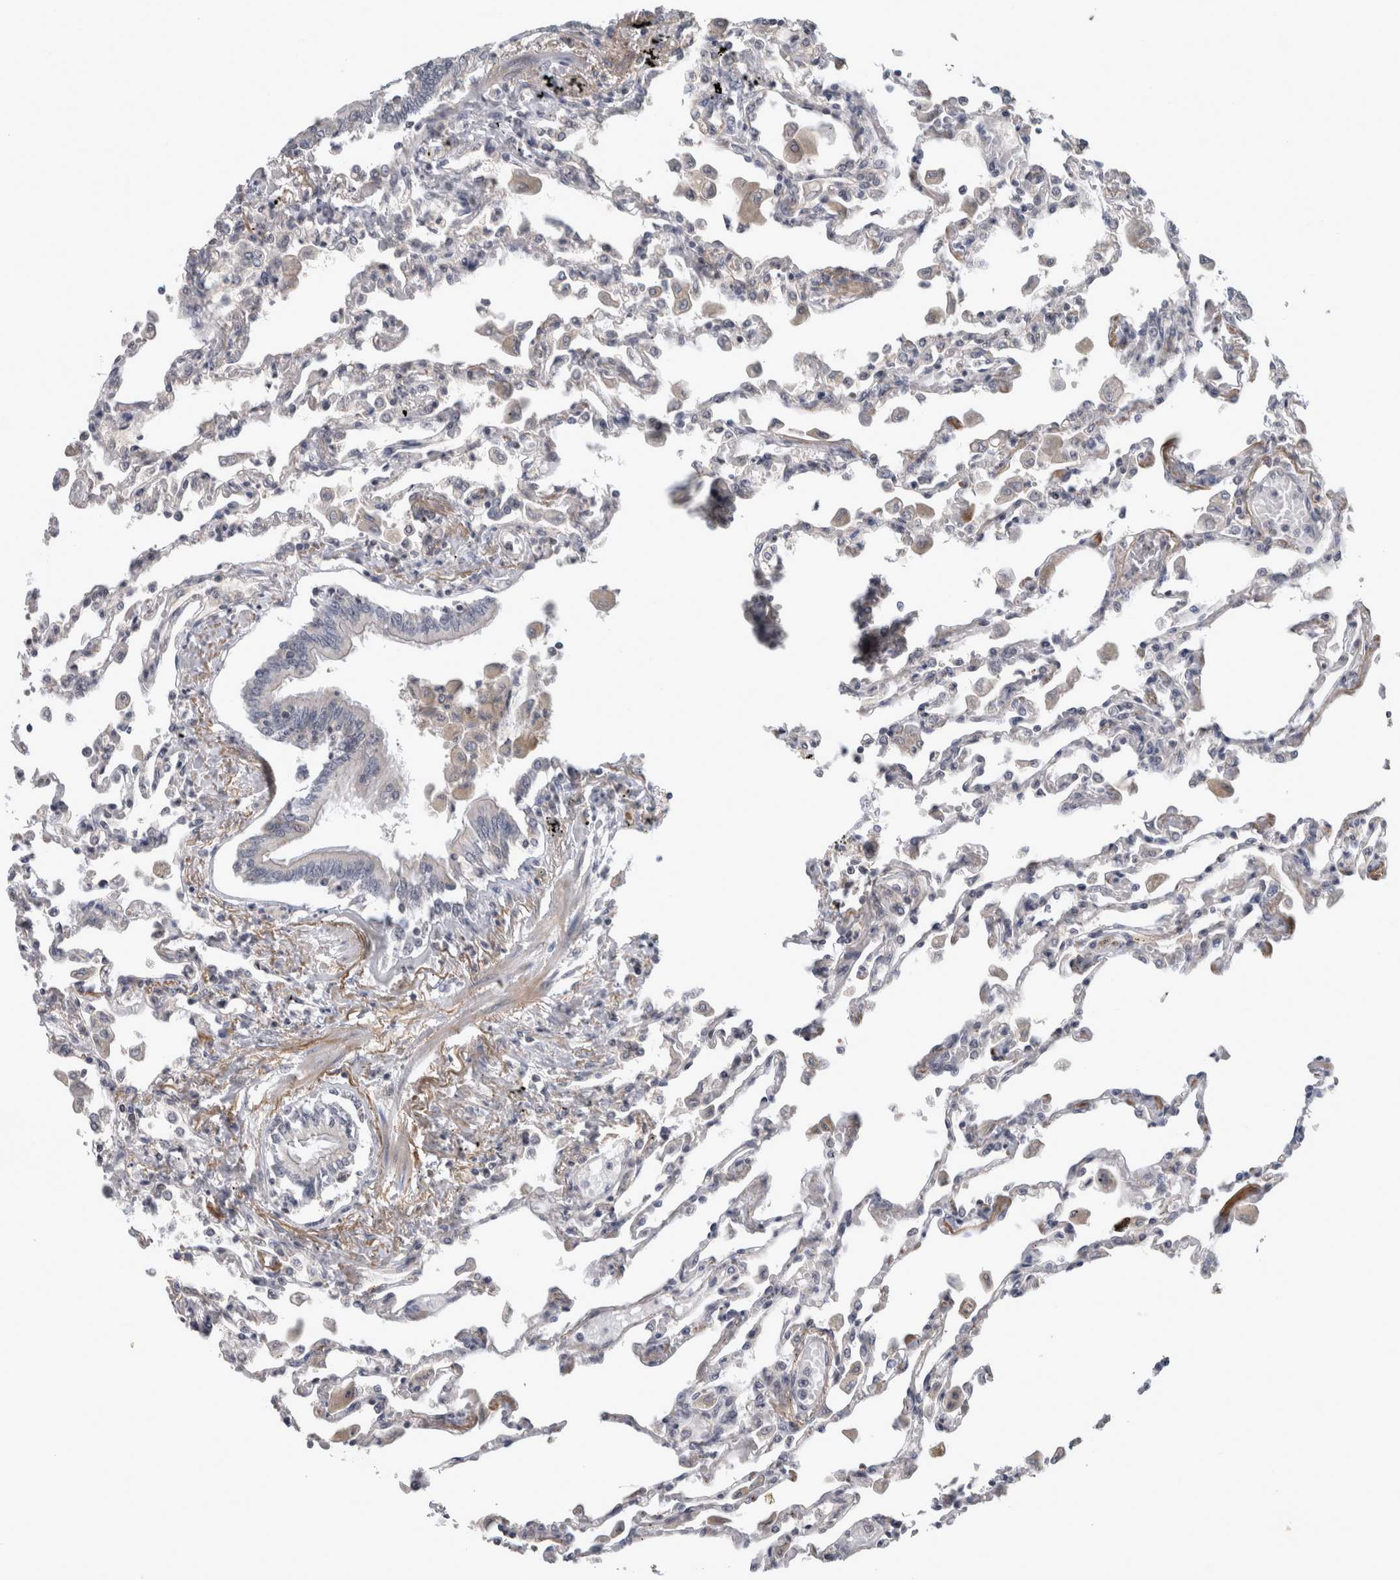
{"staining": {"intensity": "weak", "quantity": "<25%", "location": "nuclear"}, "tissue": "lung", "cell_type": "Alveolar cells", "image_type": "normal", "snomed": [{"axis": "morphology", "description": "Normal tissue, NOS"}, {"axis": "topography", "description": "Bronchus"}, {"axis": "topography", "description": "Lung"}], "caption": "DAB immunohistochemical staining of normal lung shows no significant positivity in alveolar cells. Nuclei are stained in blue.", "gene": "RBM28", "patient": {"sex": "female", "age": 49}}